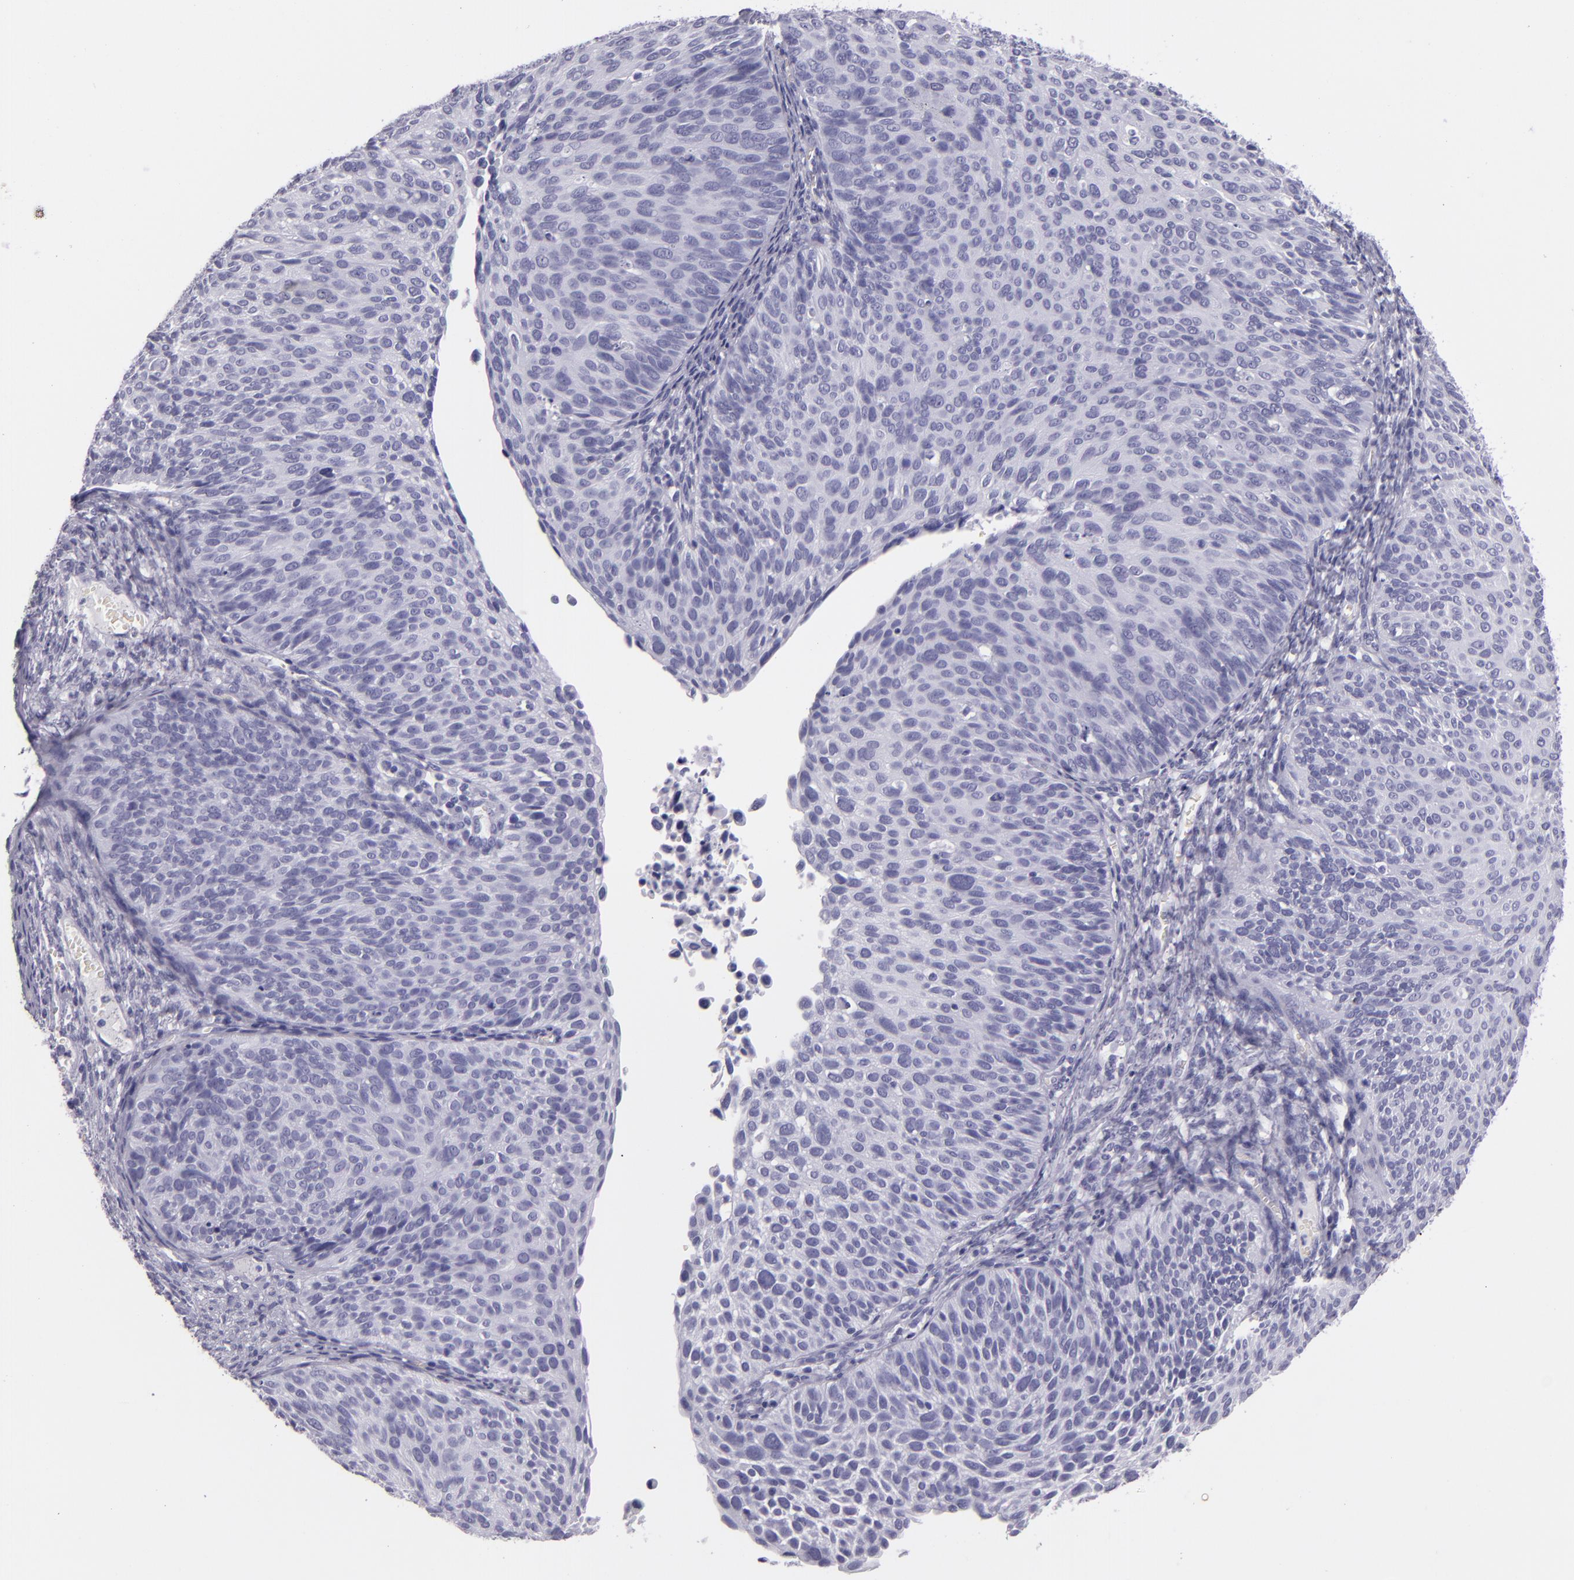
{"staining": {"intensity": "negative", "quantity": "none", "location": "none"}, "tissue": "cervical cancer", "cell_type": "Tumor cells", "image_type": "cancer", "snomed": [{"axis": "morphology", "description": "Squamous cell carcinoma, NOS"}, {"axis": "topography", "description": "Cervix"}], "caption": "This is an immunohistochemistry (IHC) image of cervical cancer (squamous cell carcinoma). There is no positivity in tumor cells.", "gene": "CR2", "patient": {"sex": "female", "age": 36}}